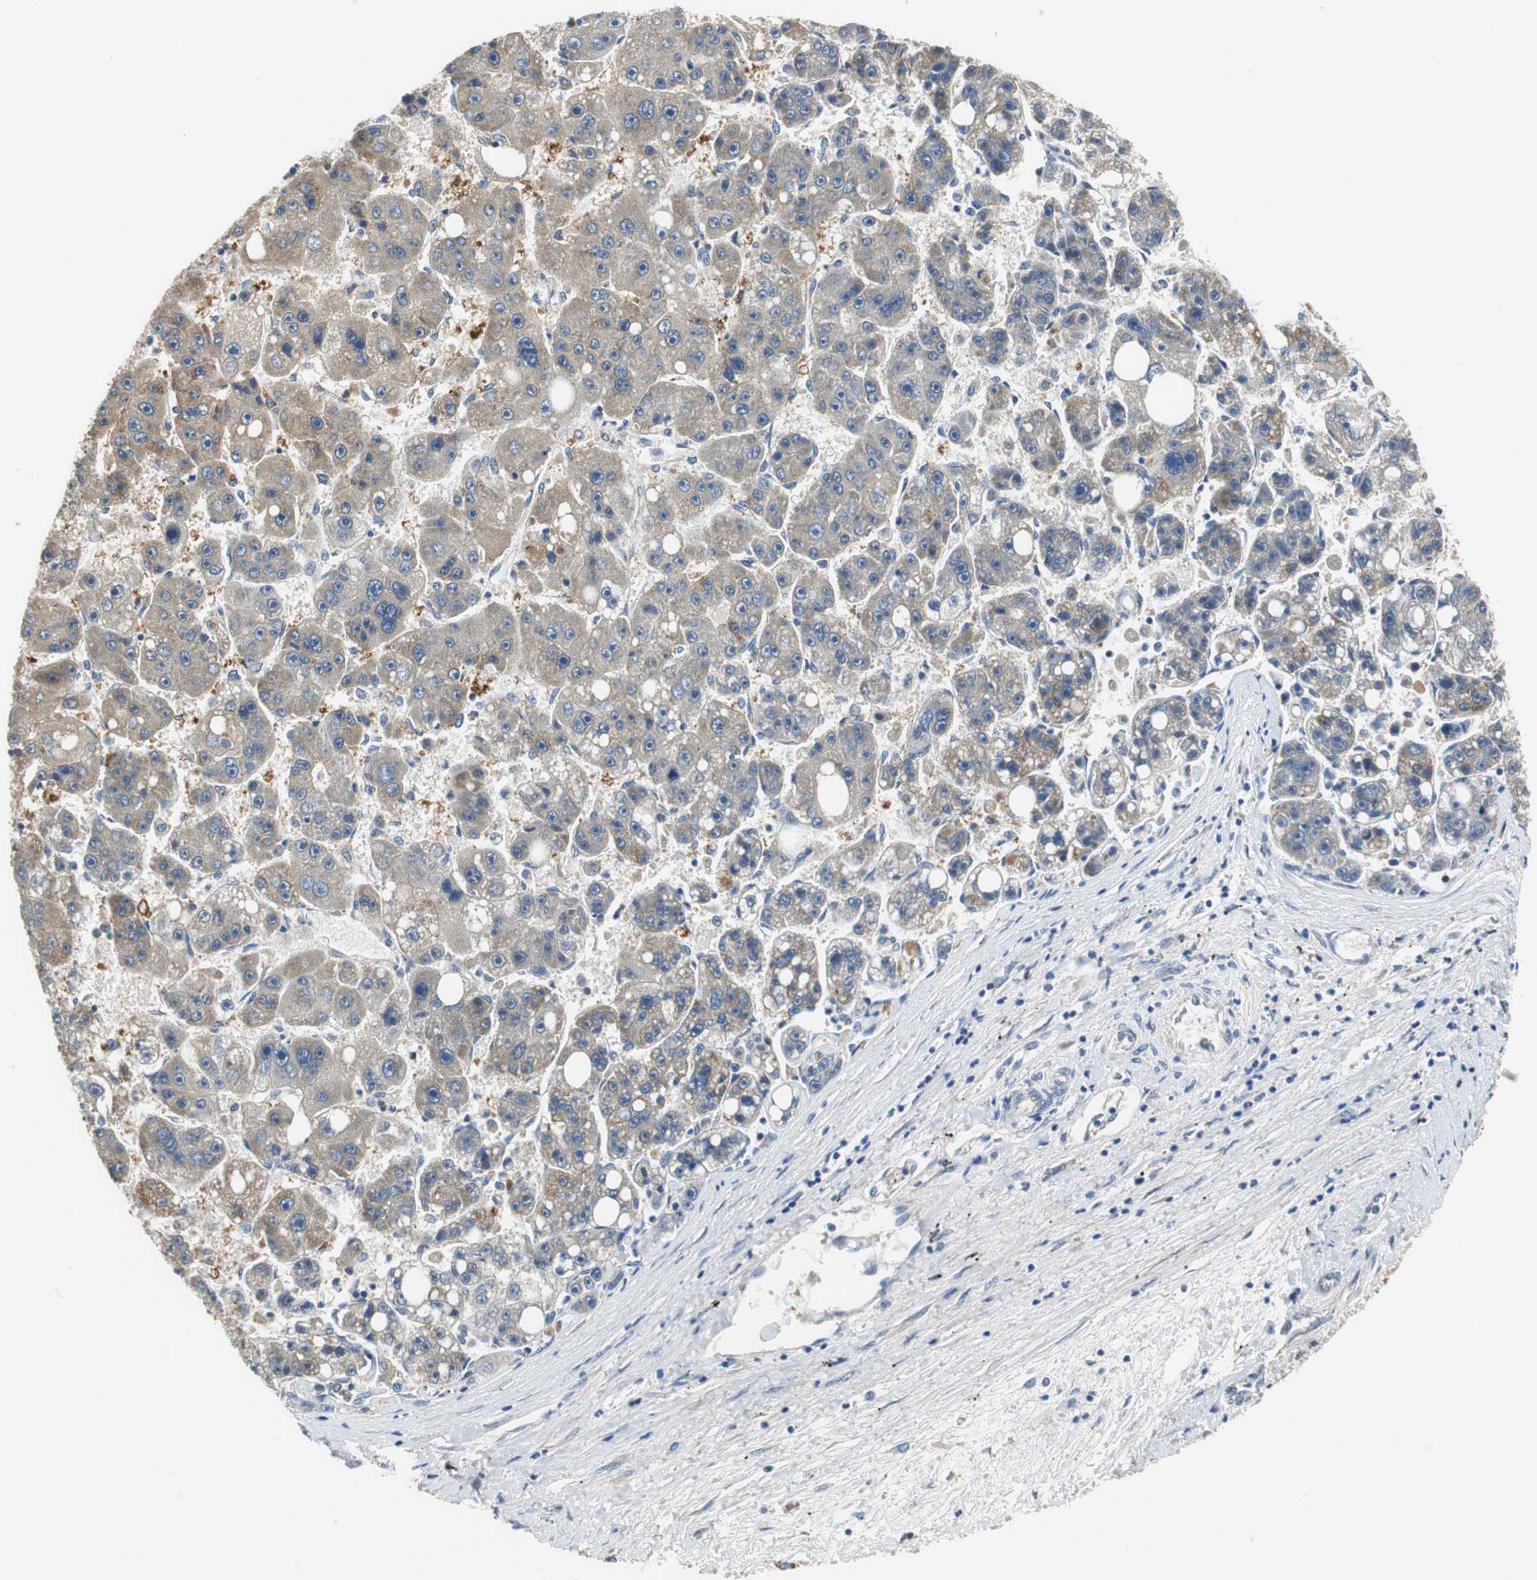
{"staining": {"intensity": "weak", "quantity": "25%-75%", "location": "cytoplasmic/membranous"}, "tissue": "liver cancer", "cell_type": "Tumor cells", "image_type": "cancer", "snomed": [{"axis": "morphology", "description": "Carcinoma, Hepatocellular, NOS"}, {"axis": "topography", "description": "Liver"}], "caption": "Weak cytoplasmic/membranous staining for a protein is appreciated in approximately 25%-75% of tumor cells of liver cancer using immunohistochemistry (IHC).", "gene": "FADS2", "patient": {"sex": "female", "age": 61}}